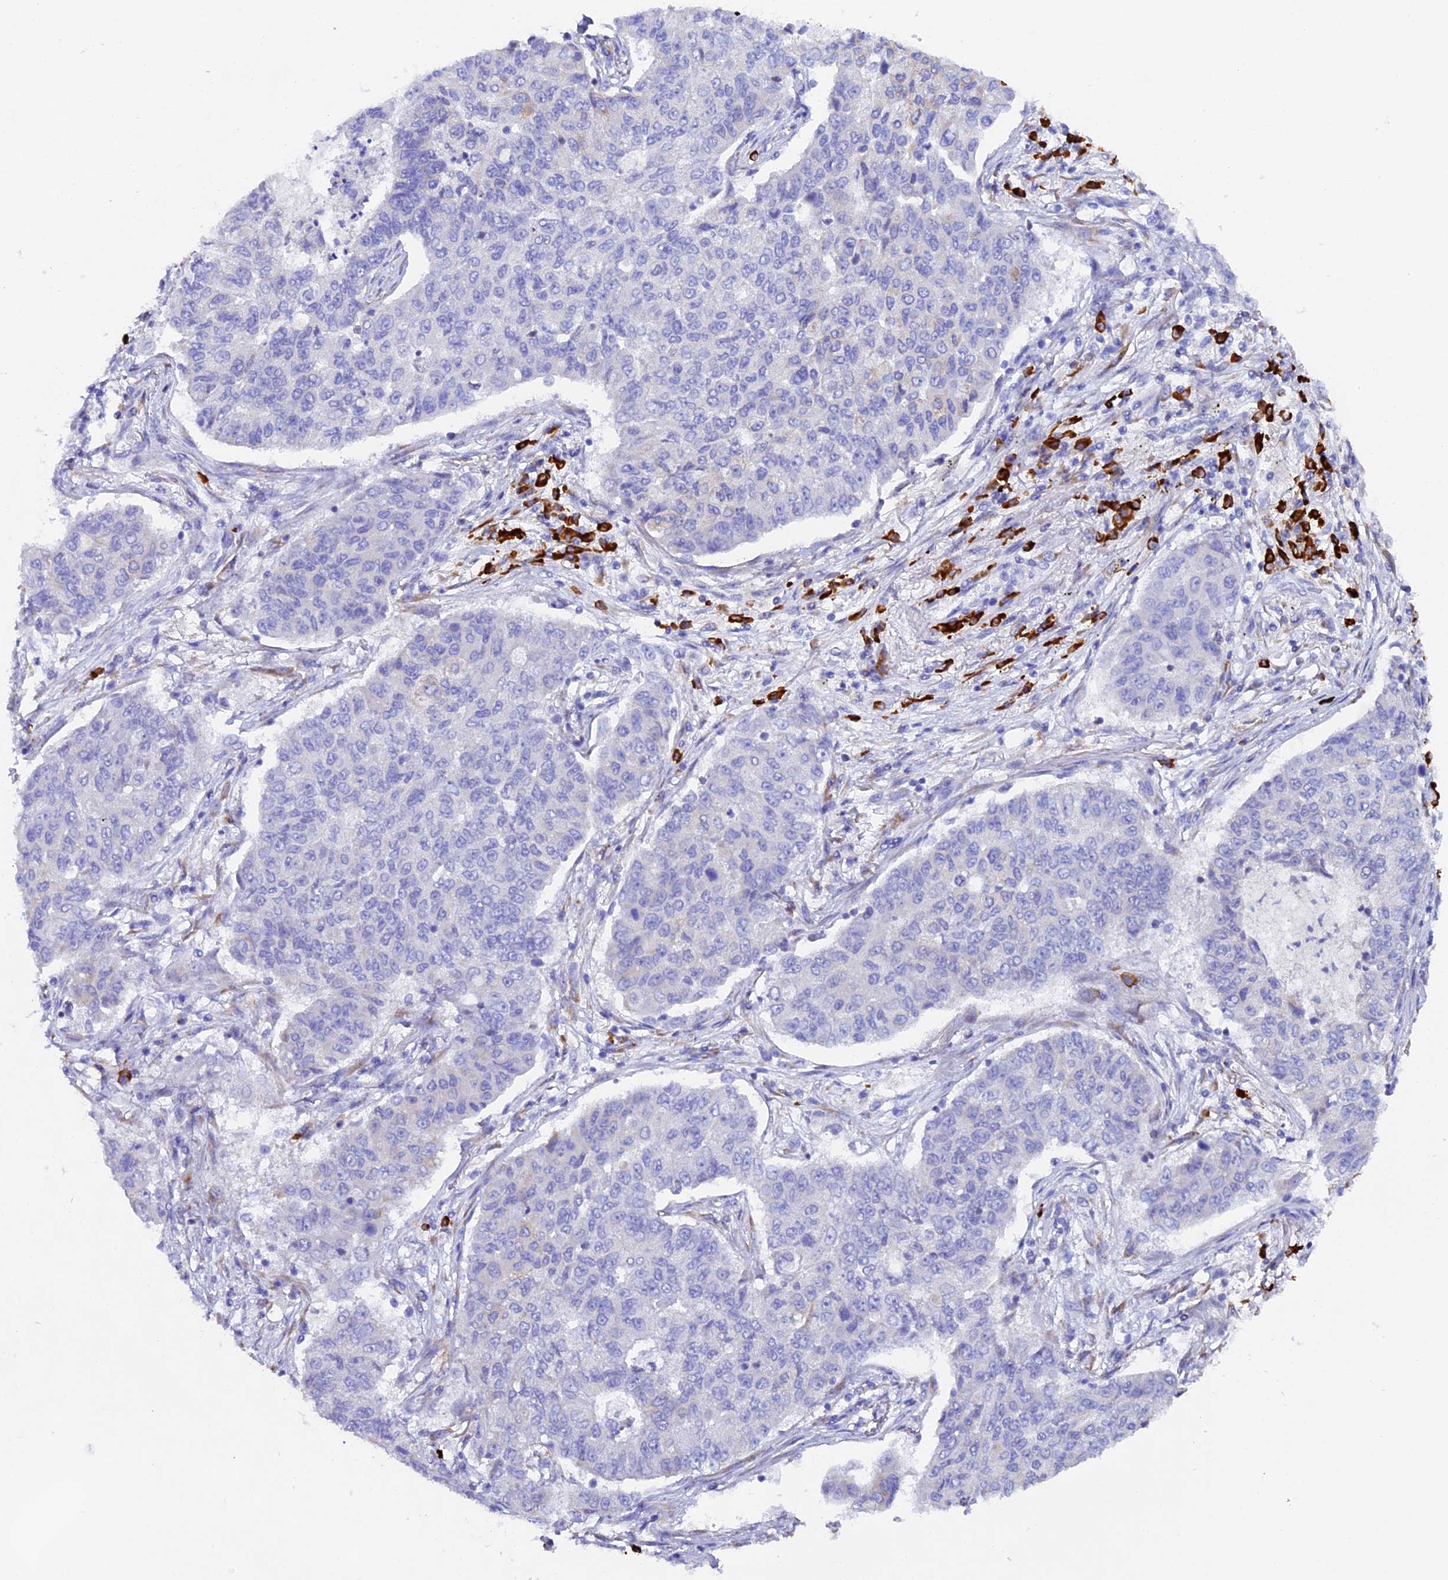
{"staining": {"intensity": "weak", "quantity": "<25%", "location": "cytoplasmic/membranous"}, "tissue": "lung cancer", "cell_type": "Tumor cells", "image_type": "cancer", "snomed": [{"axis": "morphology", "description": "Squamous cell carcinoma, NOS"}, {"axis": "topography", "description": "Lung"}], "caption": "Tumor cells are negative for protein expression in human lung cancer (squamous cell carcinoma). Brightfield microscopy of IHC stained with DAB (brown) and hematoxylin (blue), captured at high magnification.", "gene": "FKBP11", "patient": {"sex": "male", "age": 74}}